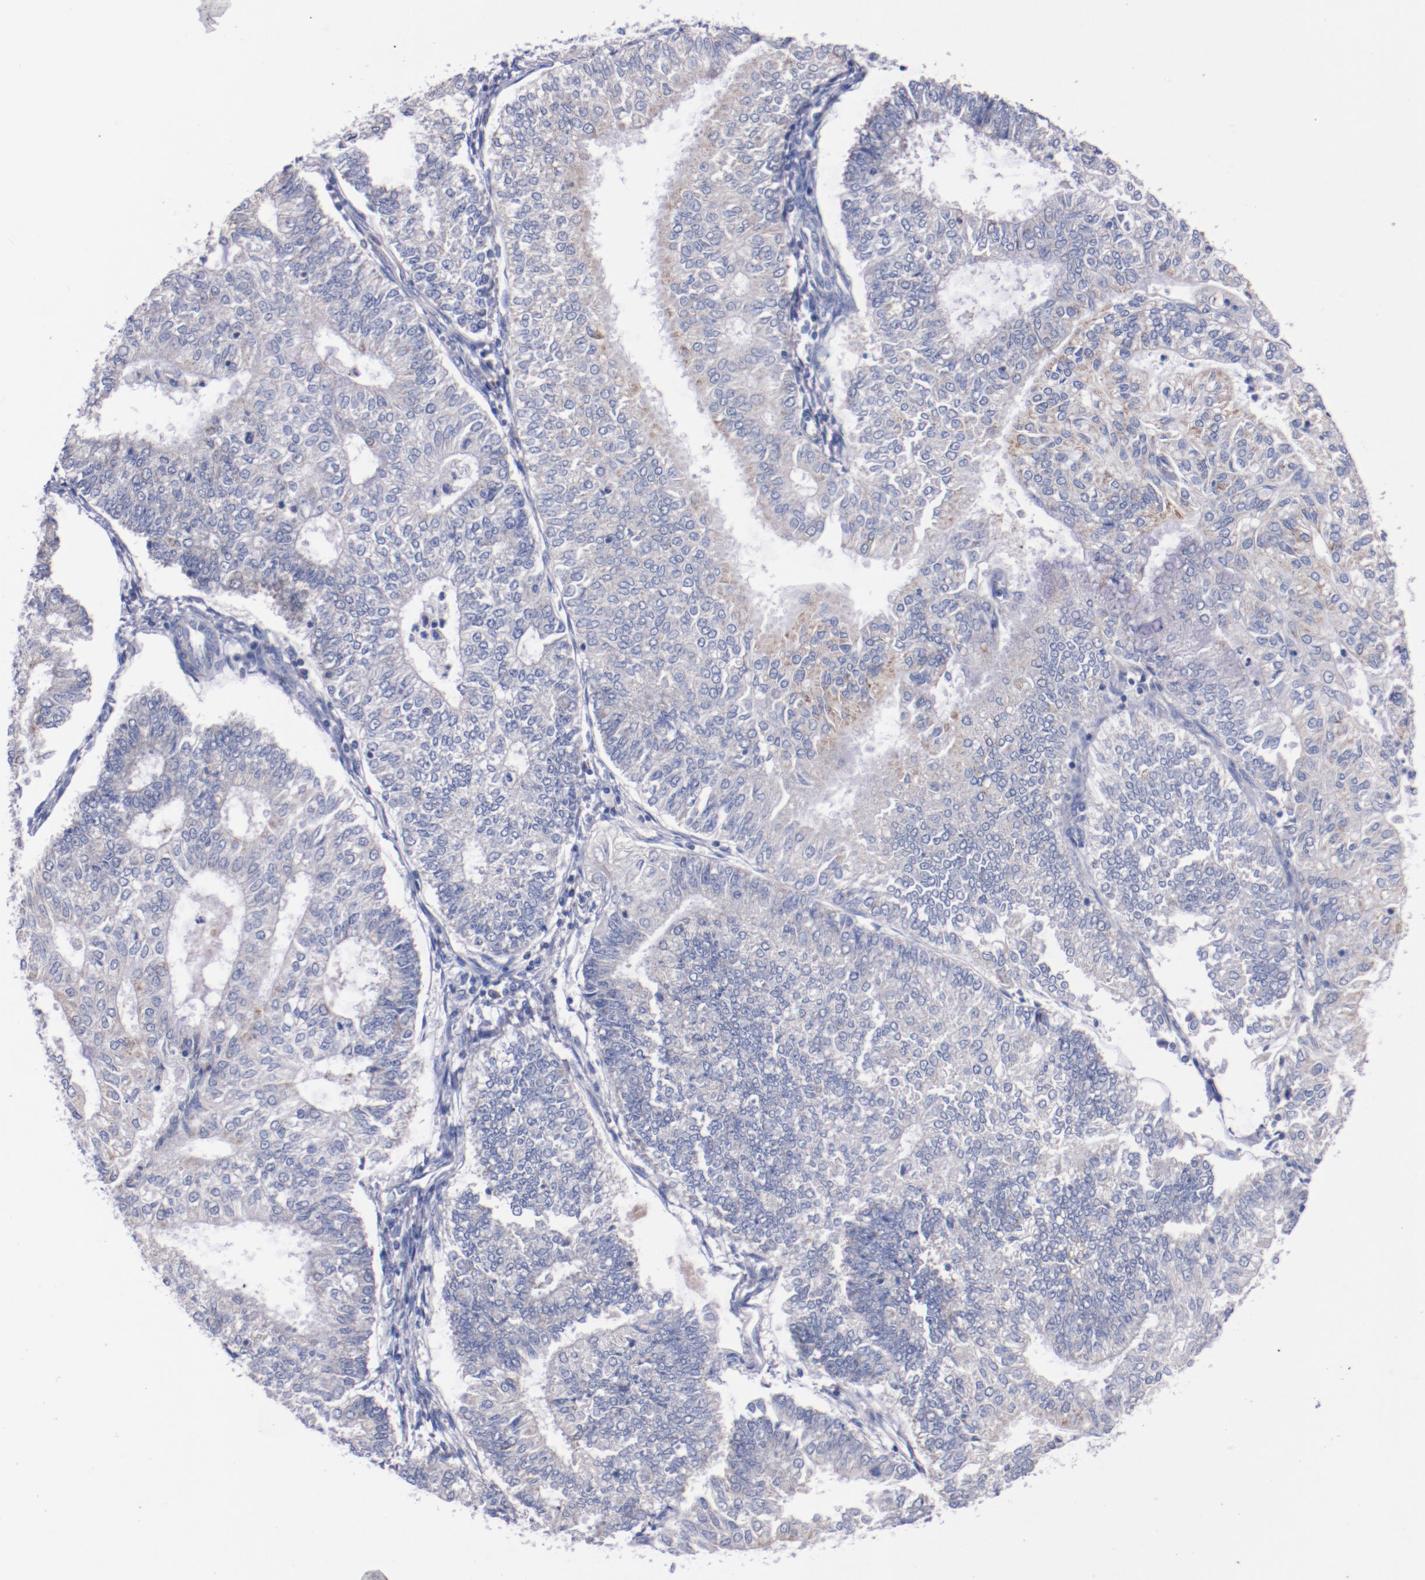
{"staining": {"intensity": "negative", "quantity": "none", "location": "none"}, "tissue": "endometrial cancer", "cell_type": "Tumor cells", "image_type": "cancer", "snomed": [{"axis": "morphology", "description": "Adenocarcinoma, NOS"}, {"axis": "topography", "description": "Endometrium"}], "caption": "The photomicrograph reveals no staining of tumor cells in adenocarcinoma (endometrial).", "gene": "CNTNAP2", "patient": {"sex": "female", "age": 59}}